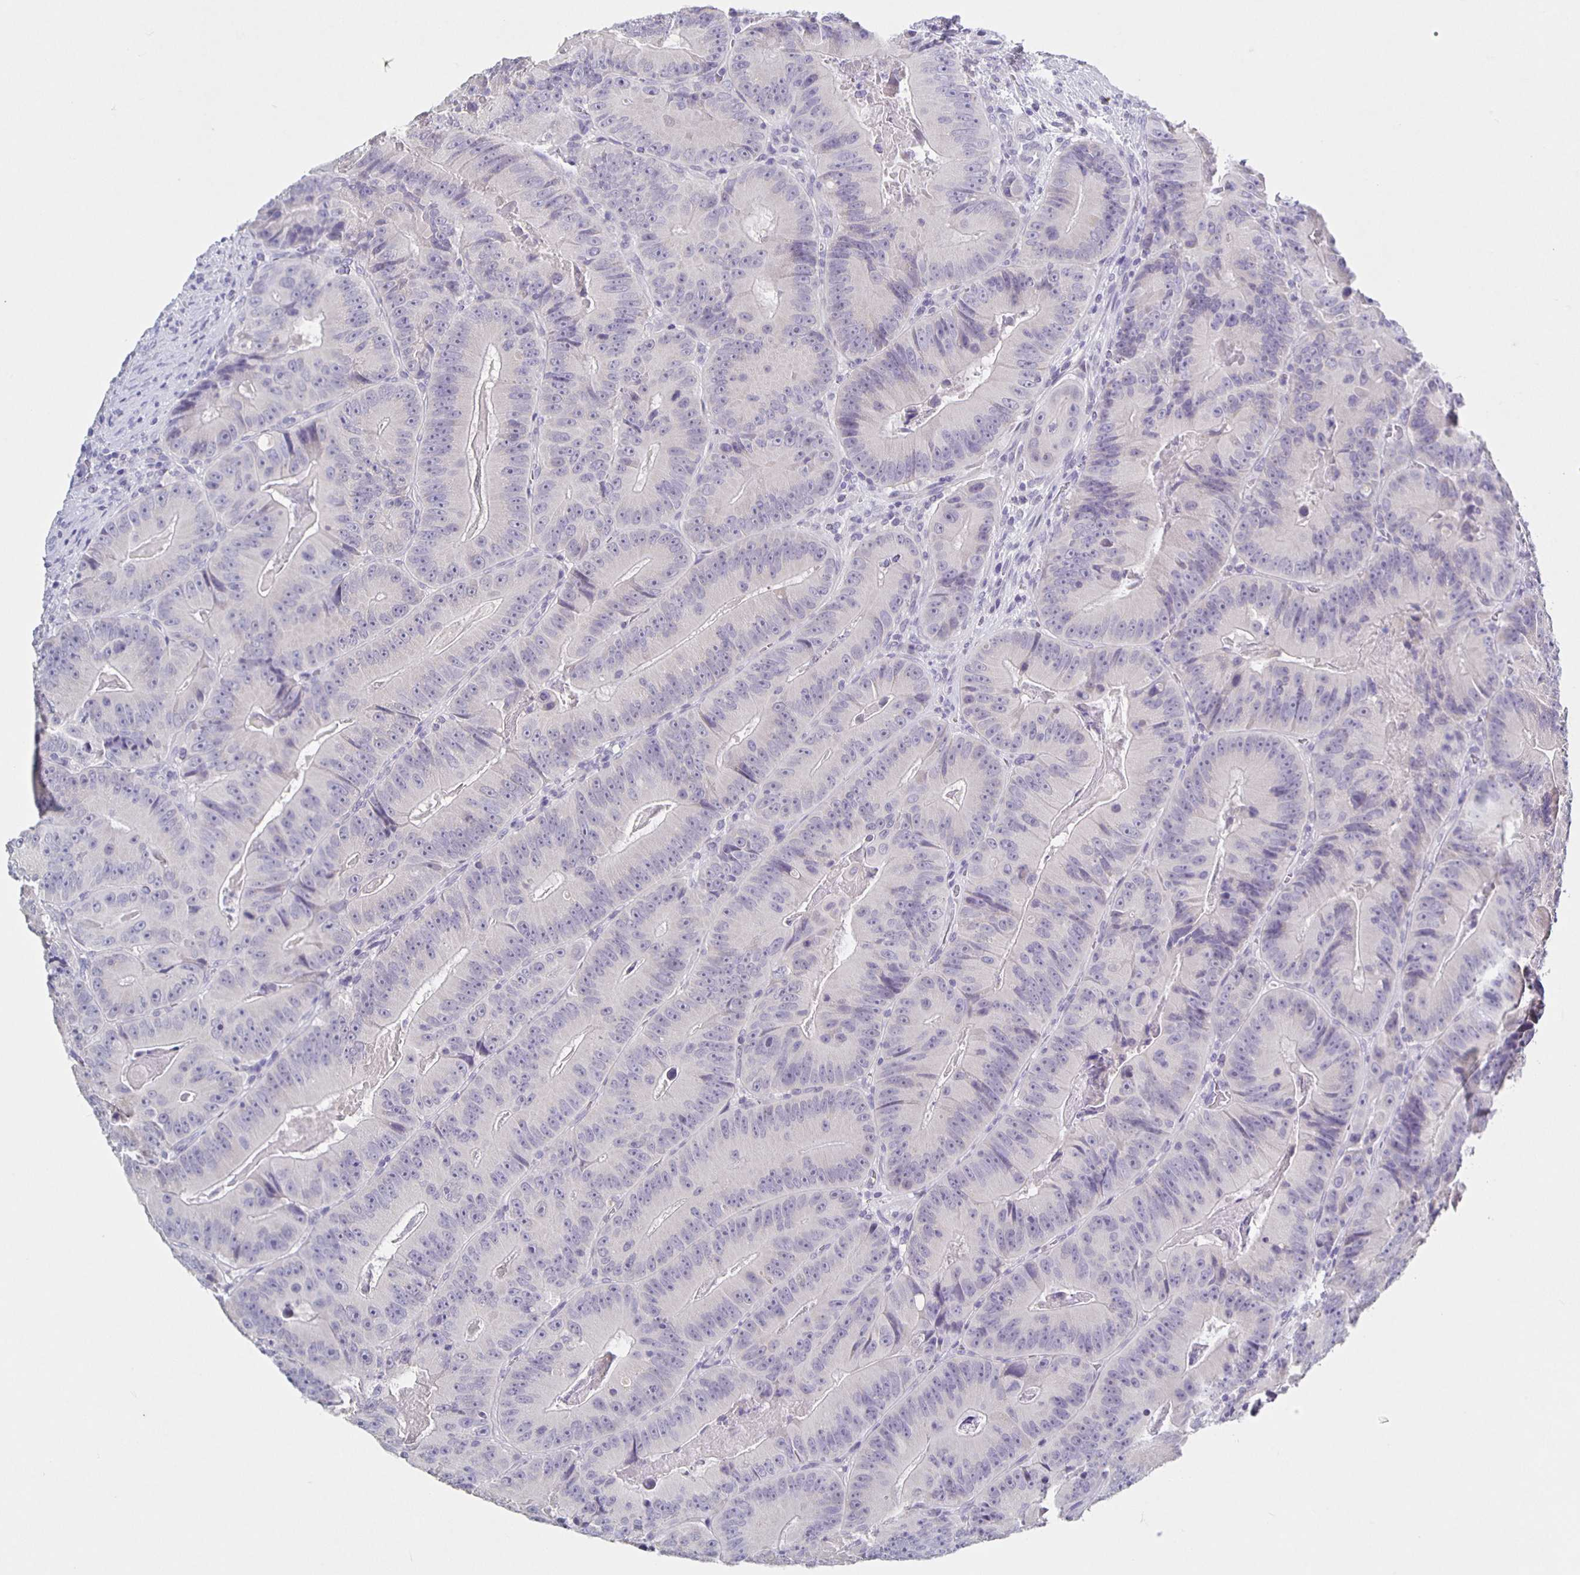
{"staining": {"intensity": "negative", "quantity": "none", "location": "none"}, "tissue": "colorectal cancer", "cell_type": "Tumor cells", "image_type": "cancer", "snomed": [{"axis": "morphology", "description": "Adenocarcinoma, NOS"}, {"axis": "topography", "description": "Colon"}], "caption": "Human colorectal adenocarcinoma stained for a protein using immunohistochemistry exhibits no positivity in tumor cells.", "gene": "CARNS1", "patient": {"sex": "female", "age": 86}}